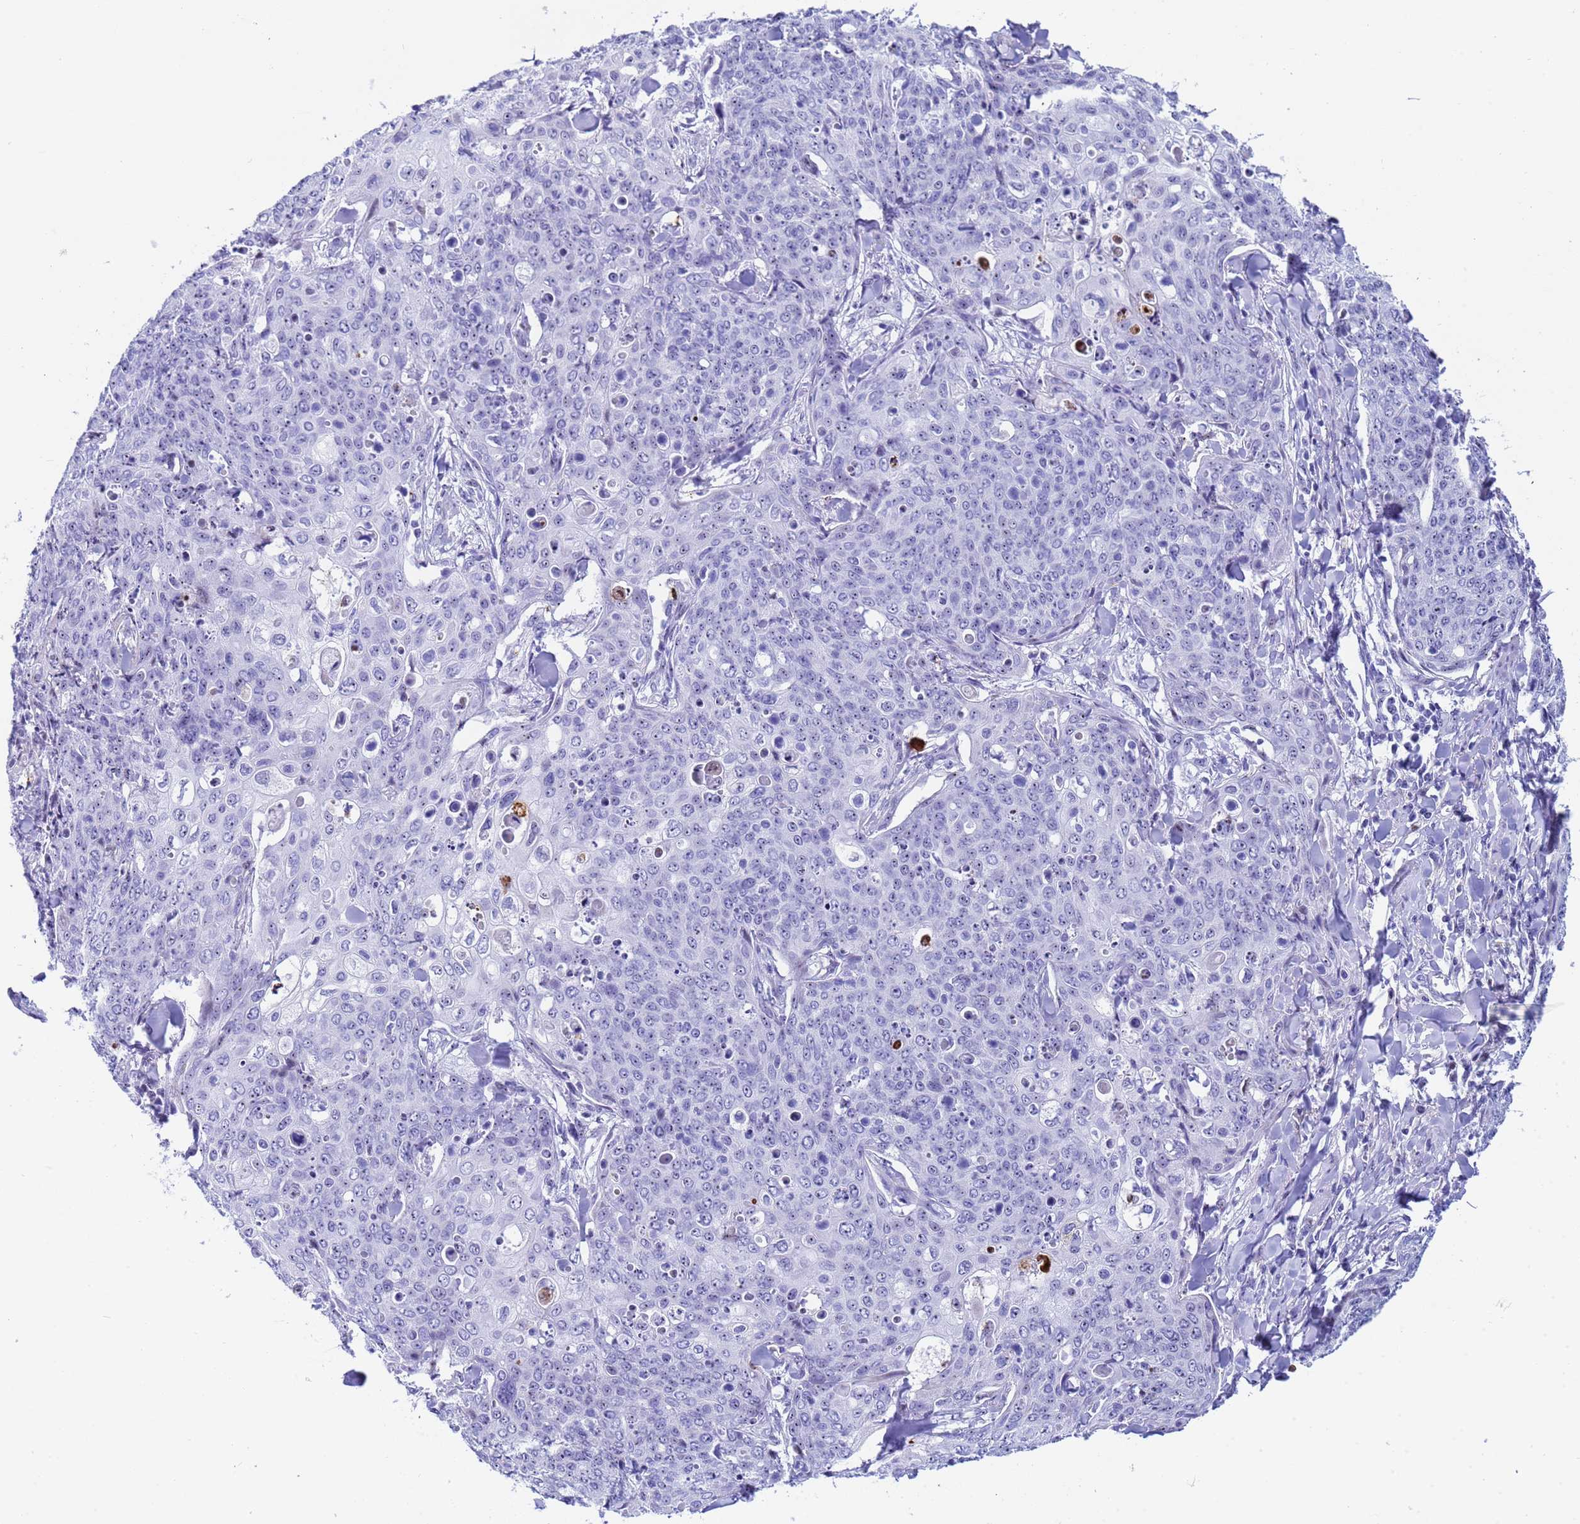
{"staining": {"intensity": "negative", "quantity": "none", "location": "none"}, "tissue": "skin cancer", "cell_type": "Tumor cells", "image_type": "cancer", "snomed": [{"axis": "morphology", "description": "Squamous cell carcinoma, NOS"}, {"axis": "topography", "description": "Skin"}, {"axis": "topography", "description": "Vulva"}], "caption": "DAB (3,3'-diaminobenzidine) immunohistochemical staining of human skin cancer exhibits no significant staining in tumor cells. The staining is performed using DAB (3,3'-diaminobenzidine) brown chromogen with nuclei counter-stained in using hematoxylin.", "gene": "POP5", "patient": {"sex": "female", "age": 85}}